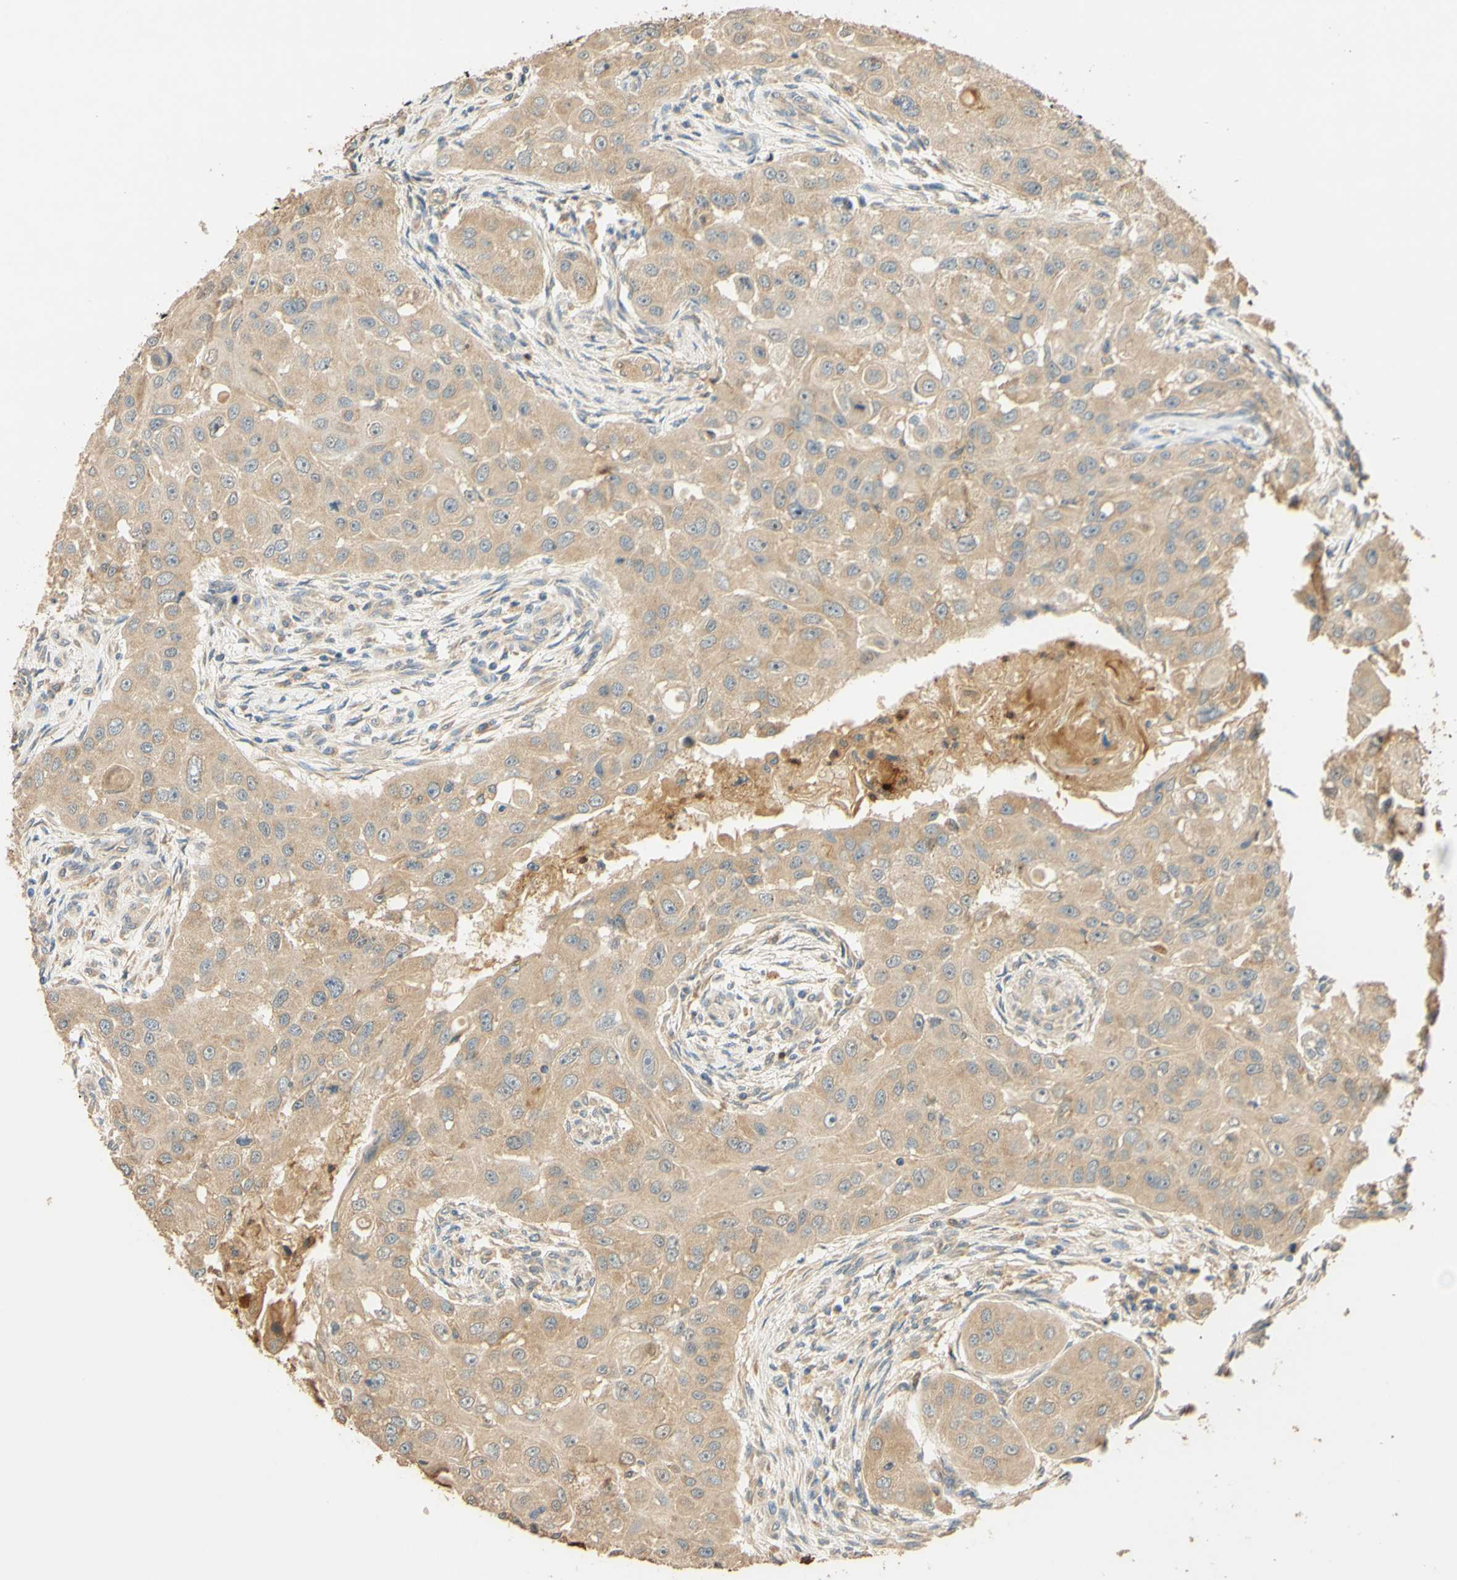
{"staining": {"intensity": "weak", "quantity": ">75%", "location": "cytoplasmic/membranous"}, "tissue": "head and neck cancer", "cell_type": "Tumor cells", "image_type": "cancer", "snomed": [{"axis": "morphology", "description": "Normal tissue, NOS"}, {"axis": "morphology", "description": "Squamous cell carcinoma, NOS"}, {"axis": "topography", "description": "Skeletal muscle"}, {"axis": "topography", "description": "Head-Neck"}], "caption": "Immunohistochemical staining of human squamous cell carcinoma (head and neck) shows low levels of weak cytoplasmic/membranous positivity in about >75% of tumor cells.", "gene": "ENTREP2", "patient": {"sex": "male", "age": 51}}